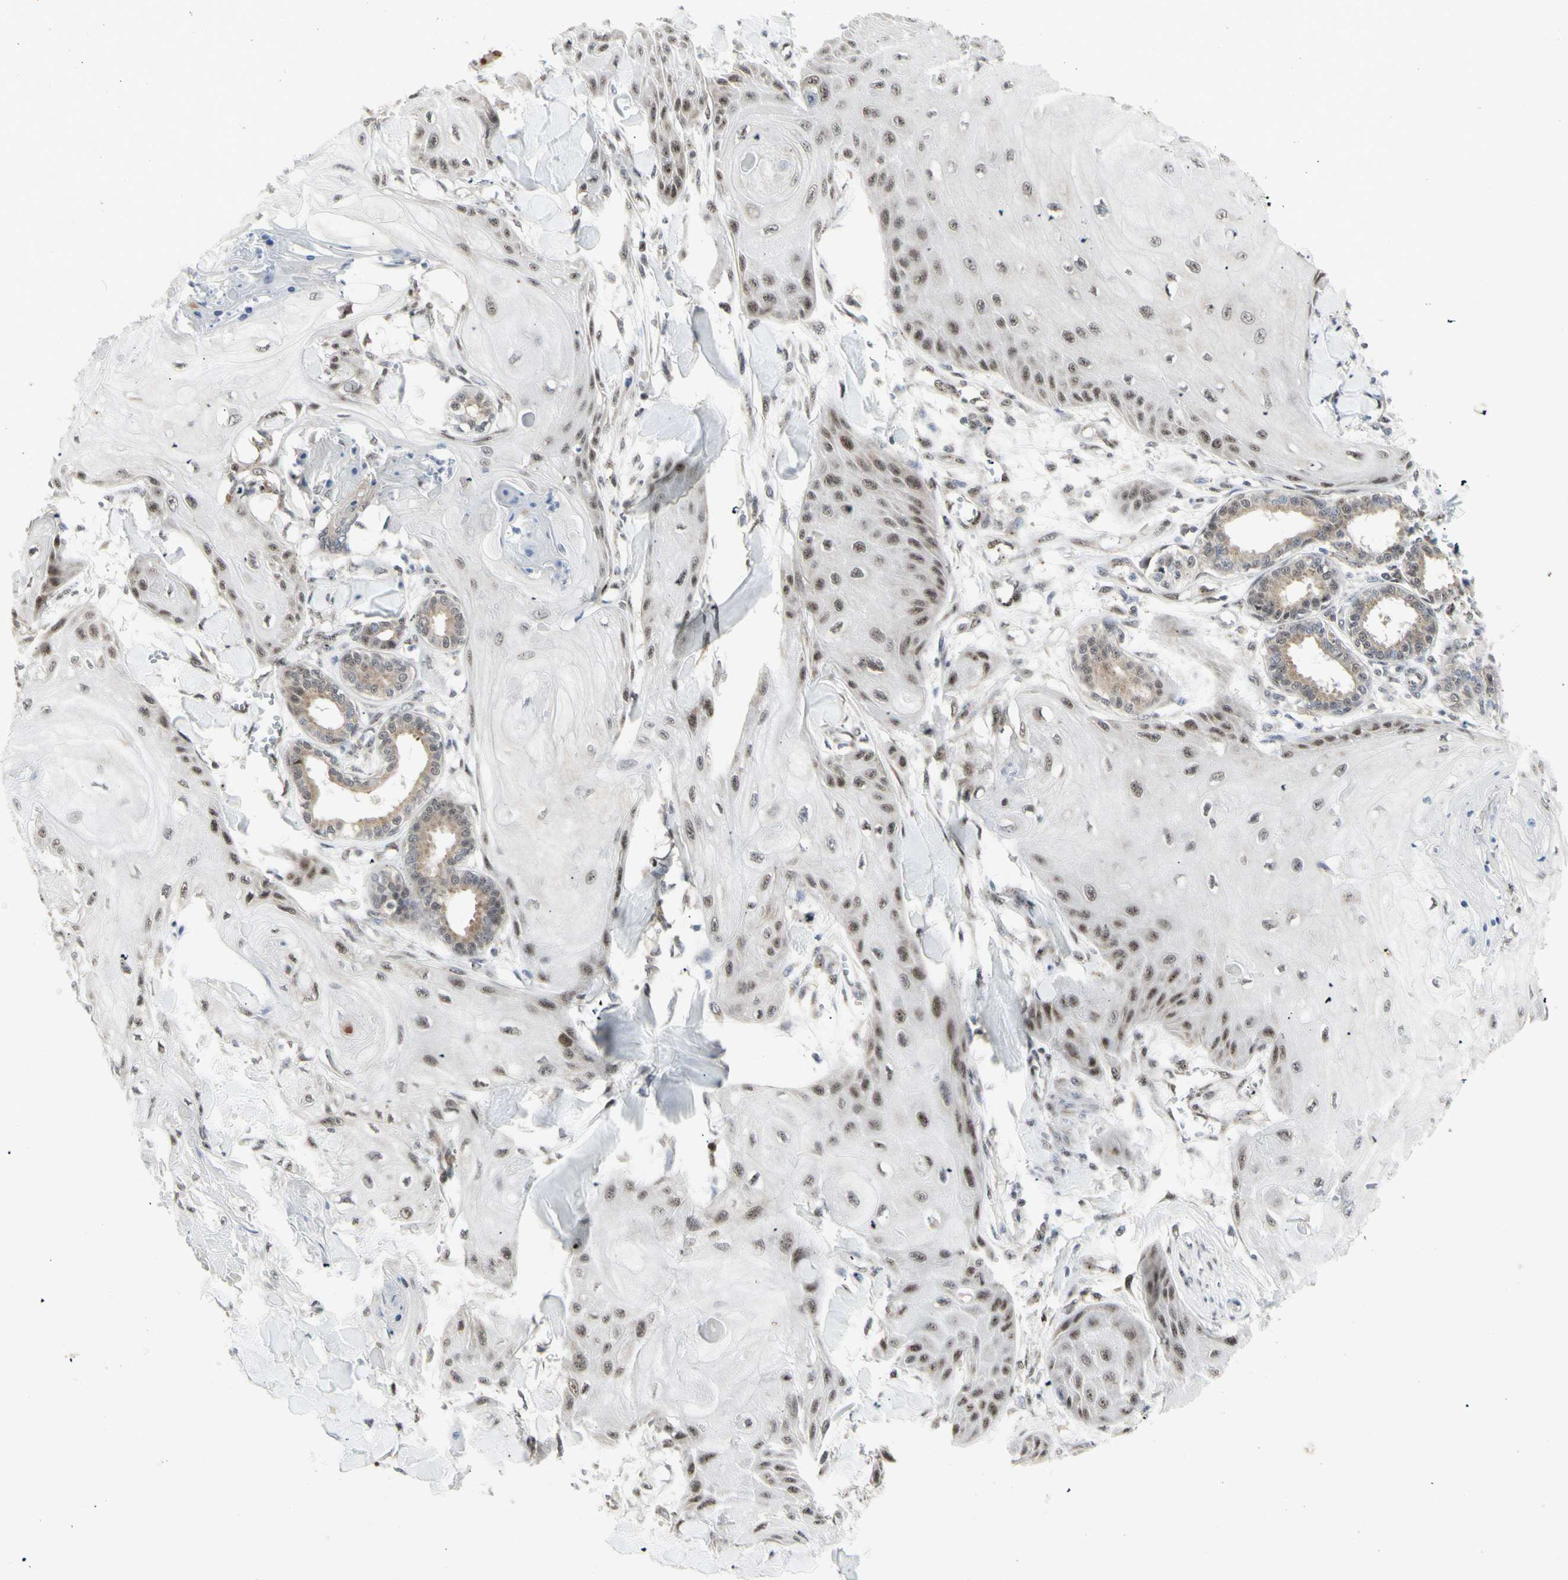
{"staining": {"intensity": "moderate", "quantity": ">75%", "location": "nuclear"}, "tissue": "skin cancer", "cell_type": "Tumor cells", "image_type": "cancer", "snomed": [{"axis": "morphology", "description": "Squamous cell carcinoma, NOS"}, {"axis": "topography", "description": "Skin"}], "caption": "Skin squamous cell carcinoma stained for a protein shows moderate nuclear positivity in tumor cells.", "gene": "DHRS7B", "patient": {"sex": "male", "age": 74}}